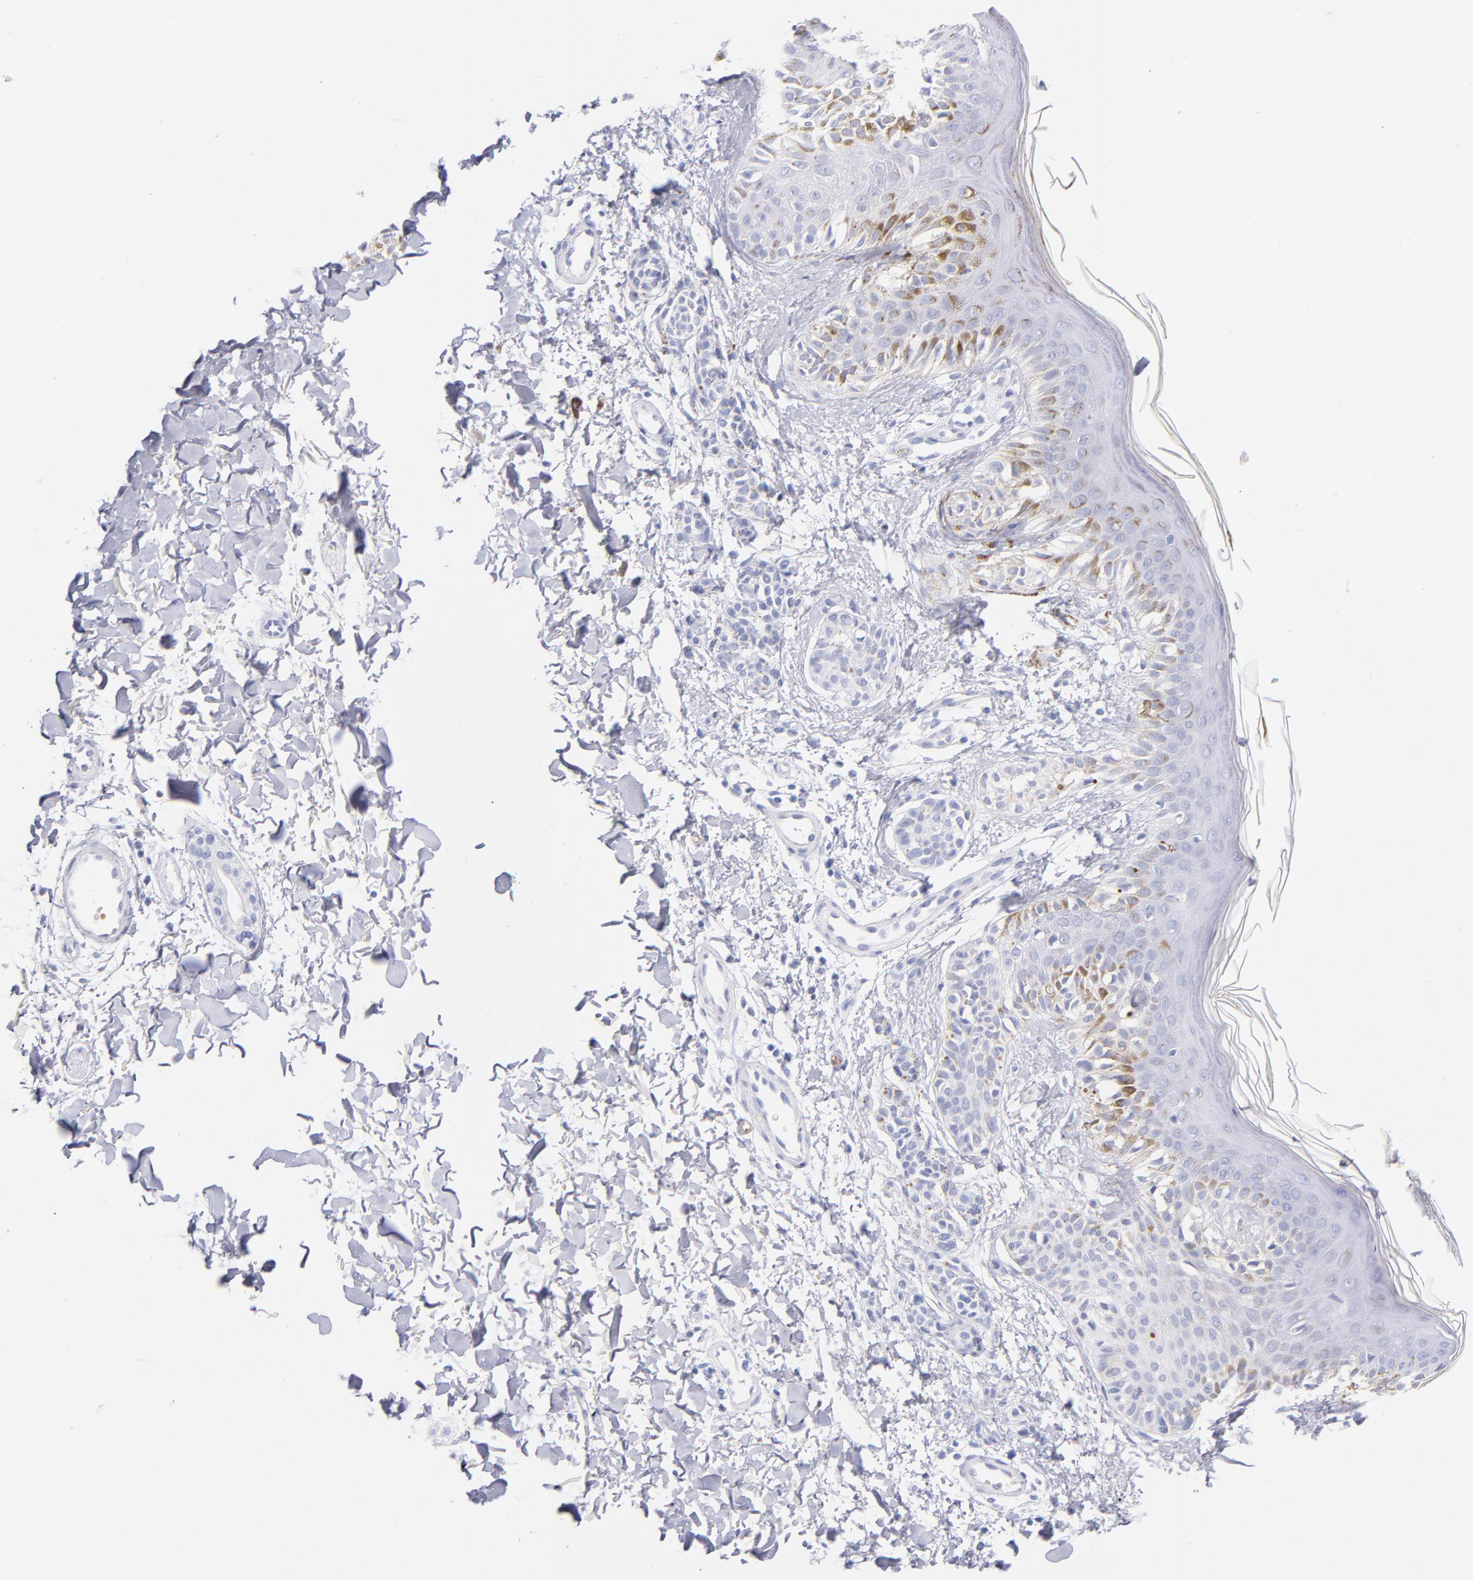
{"staining": {"intensity": "negative", "quantity": "none", "location": "none"}, "tissue": "melanoma", "cell_type": "Tumor cells", "image_type": "cancer", "snomed": [{"axis": "morphology", "description": "Normal tissue, NOS"}, {"axis": "morphology", "description": "Malignant melanoma, NOS"}, {"axis": "topography", "description": "Skin"}], "caption": "This is a photomicrograph of immunohistochemistry staining of malignant melanoma, which shows no staining in tumor cells.", "gene": "HP", "patient": {"sex": "male", "age": 83}}